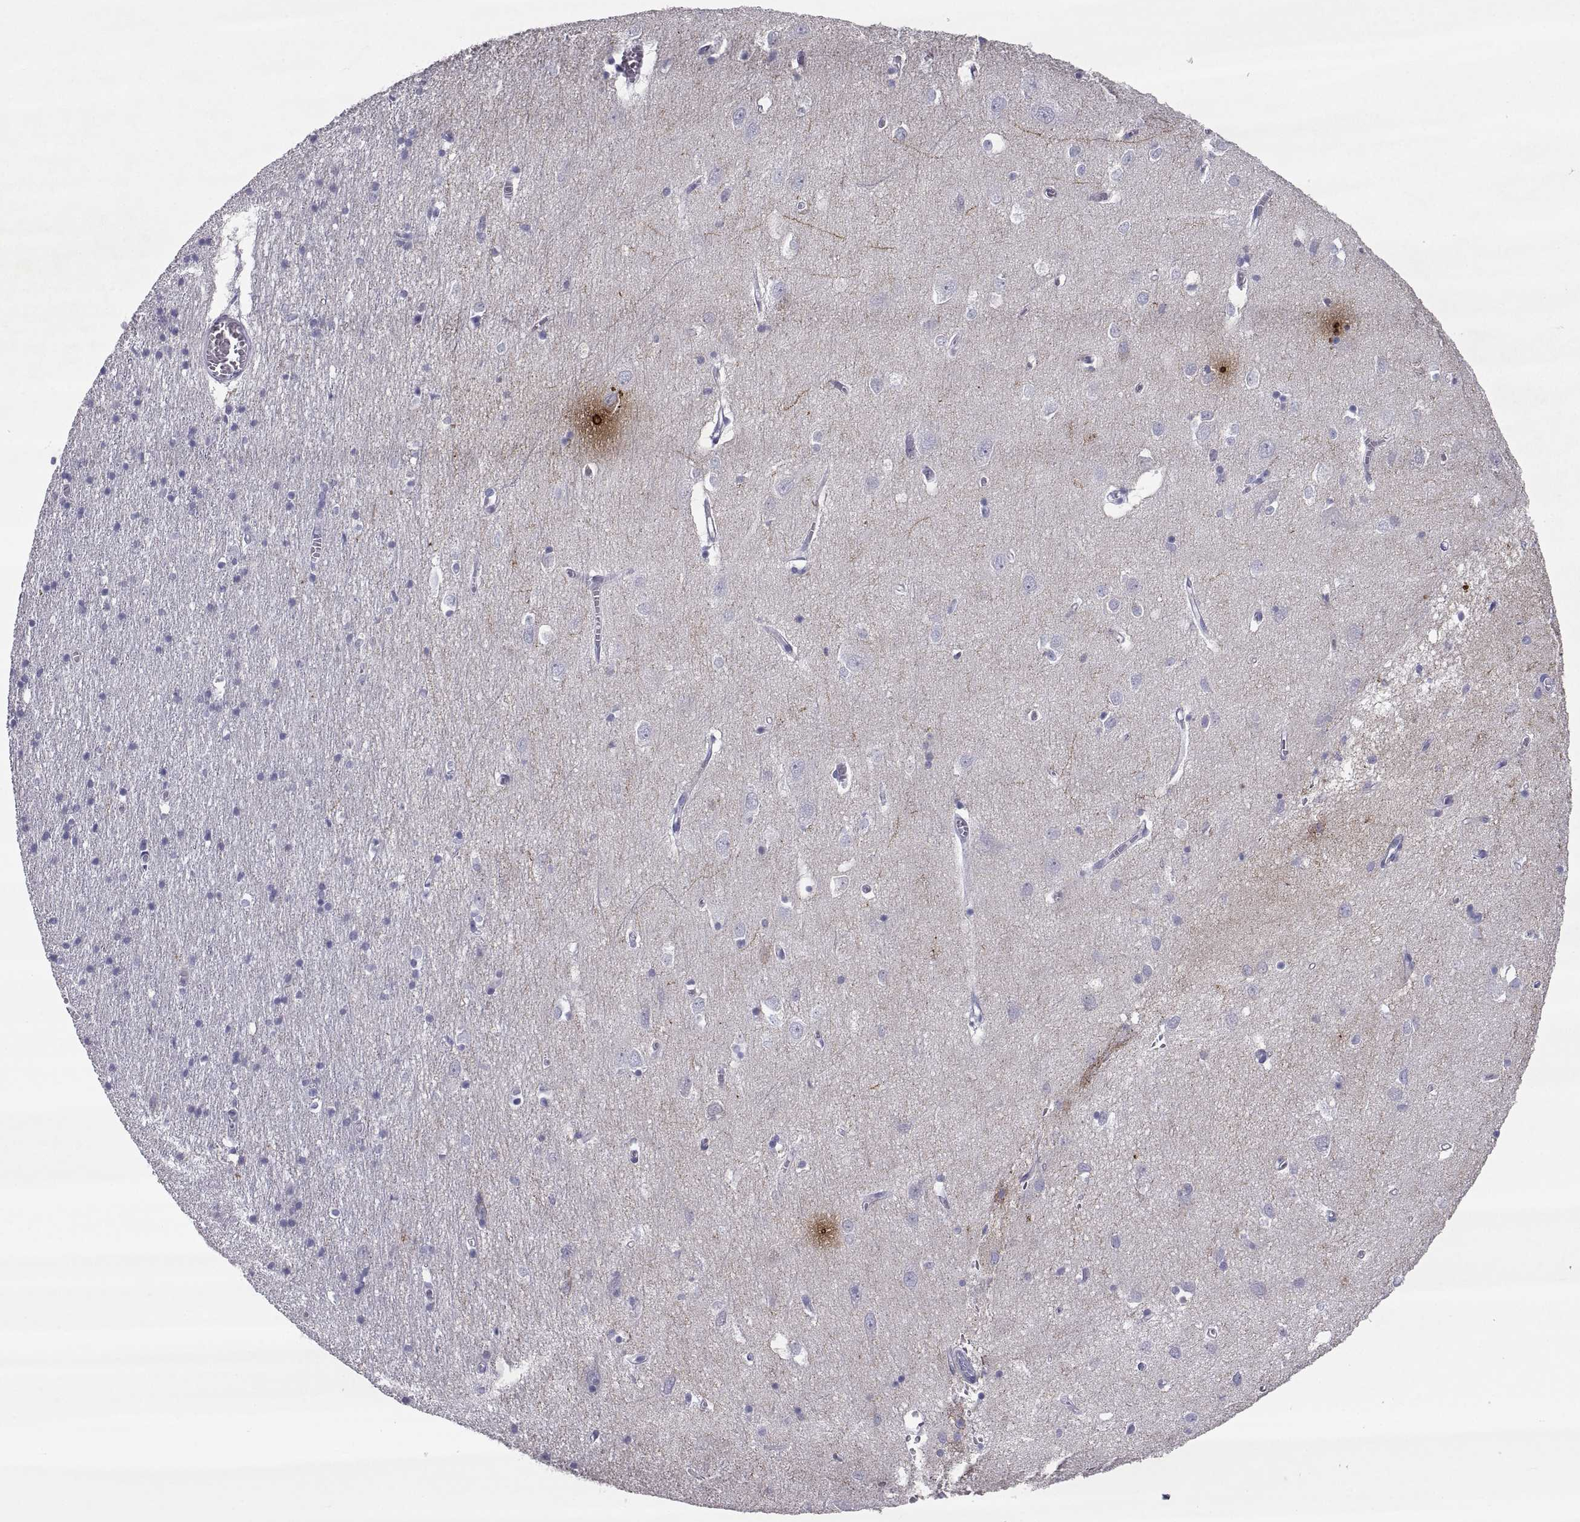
{"staining": {"intensity": "negative", "quantity": "none", "location": "none"}, "tissue": "cerebral cortex", "cell_type": "Endothelial cells", "image_type": "normal", "snomed": [{"axis": "morphology", "description": "Normal tissue, NOS"}, {"axis": "topography", "description": "Cerebral cortex"}], "caption": "Endothelial cells are negative for brown protein staining in unremarkable cerebral cortex. The staining was performed using DAB (3,3'-diaminobenzidine) to visualize the protein expression in brown, while the nuclei were stained in blue with hematoxylin (Magnification: 20x).", "gene": "PCSK1N", "patient": {"sex": "male", "age": 70}}